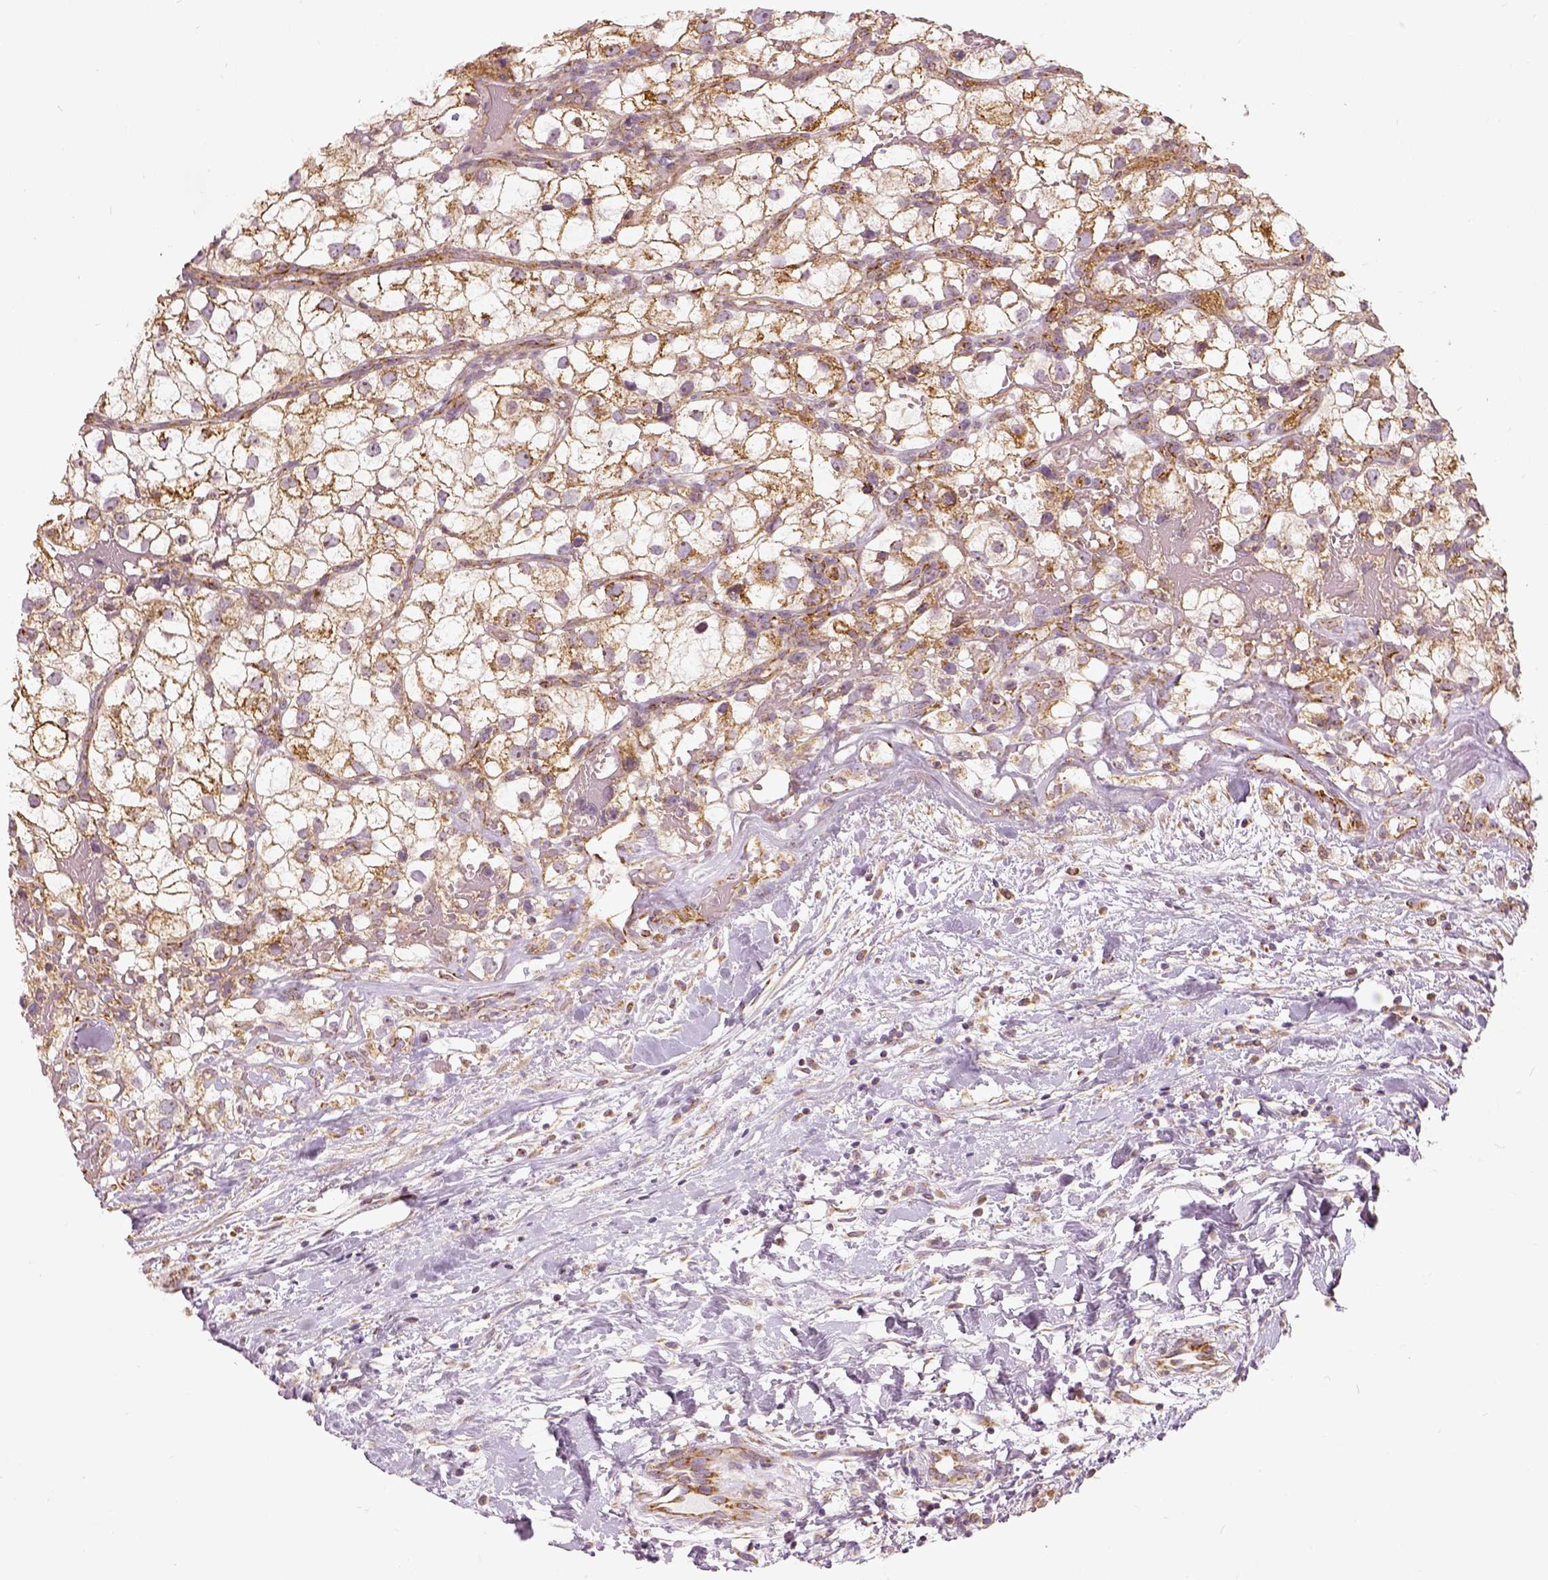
{"staining": {"intensity": "moderate", "quantity": ">75%", "location": "cytoplasmic/membranous"}, "tissue": "renal cancer", "cell_type": "Tumor cells", "image_type": "cancer", "snomed": [{"axis": "morphology", "description": "Adenocarcinoma, NOS"}, {"axis": "topography", "description": "Kidney"}], "caption": "Immunohistochemistry (IHC) micrograph of neoplastic tissue: adenocarcinoma (renal) stained using IHC exhibits medium levels of moderate protein expression localized specifically in the cytoplasmic/membranous of tumor cells, appearing as a cytoplasmic/membranous brown color.", "gene": "PGAM5", "patient": {"sex": "male", "age": 59}}